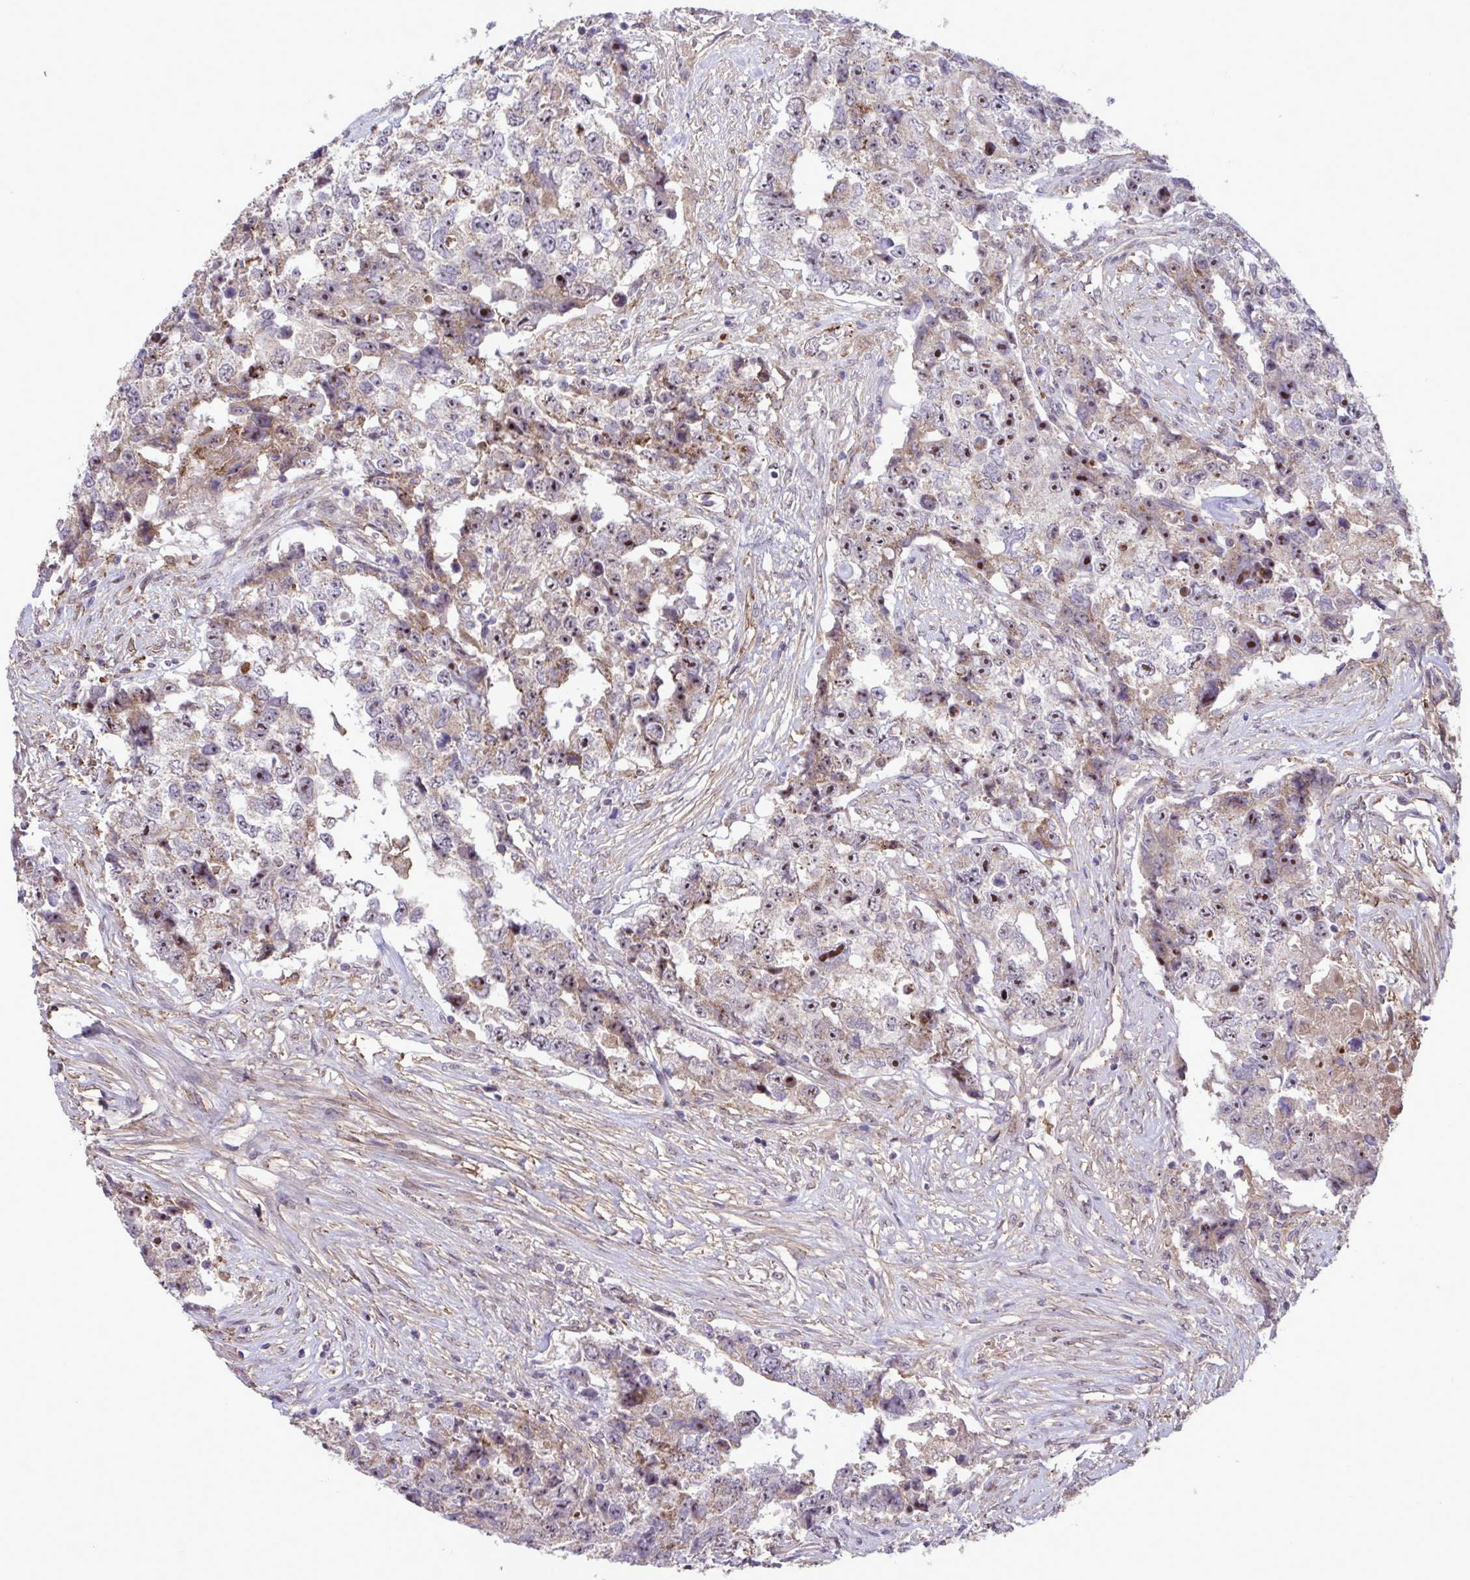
{"staining": {"intensity": "moderate", "quantity": ">75%", "location": "cytoplasmic/membranous,nuclear"}, "tissue": "testis cancer", "cell_type": "Tumor cells", "image_type": "cancer", "snomed": [{"axis": "morphology", "description": "Carcinoma, Embryonal, NOS"}, {"axis": "topography", "description": "Testis"}], "caption": "A micrograph showing moderate cytoplasmic/membranous and nuclear staining in approximately >75% of tumor cells in testis embryonal carcinoma, as visualized by brown immunohistochemical staining.", "gene": "CD101", "patient": {"sex": "male", "age": 24}}